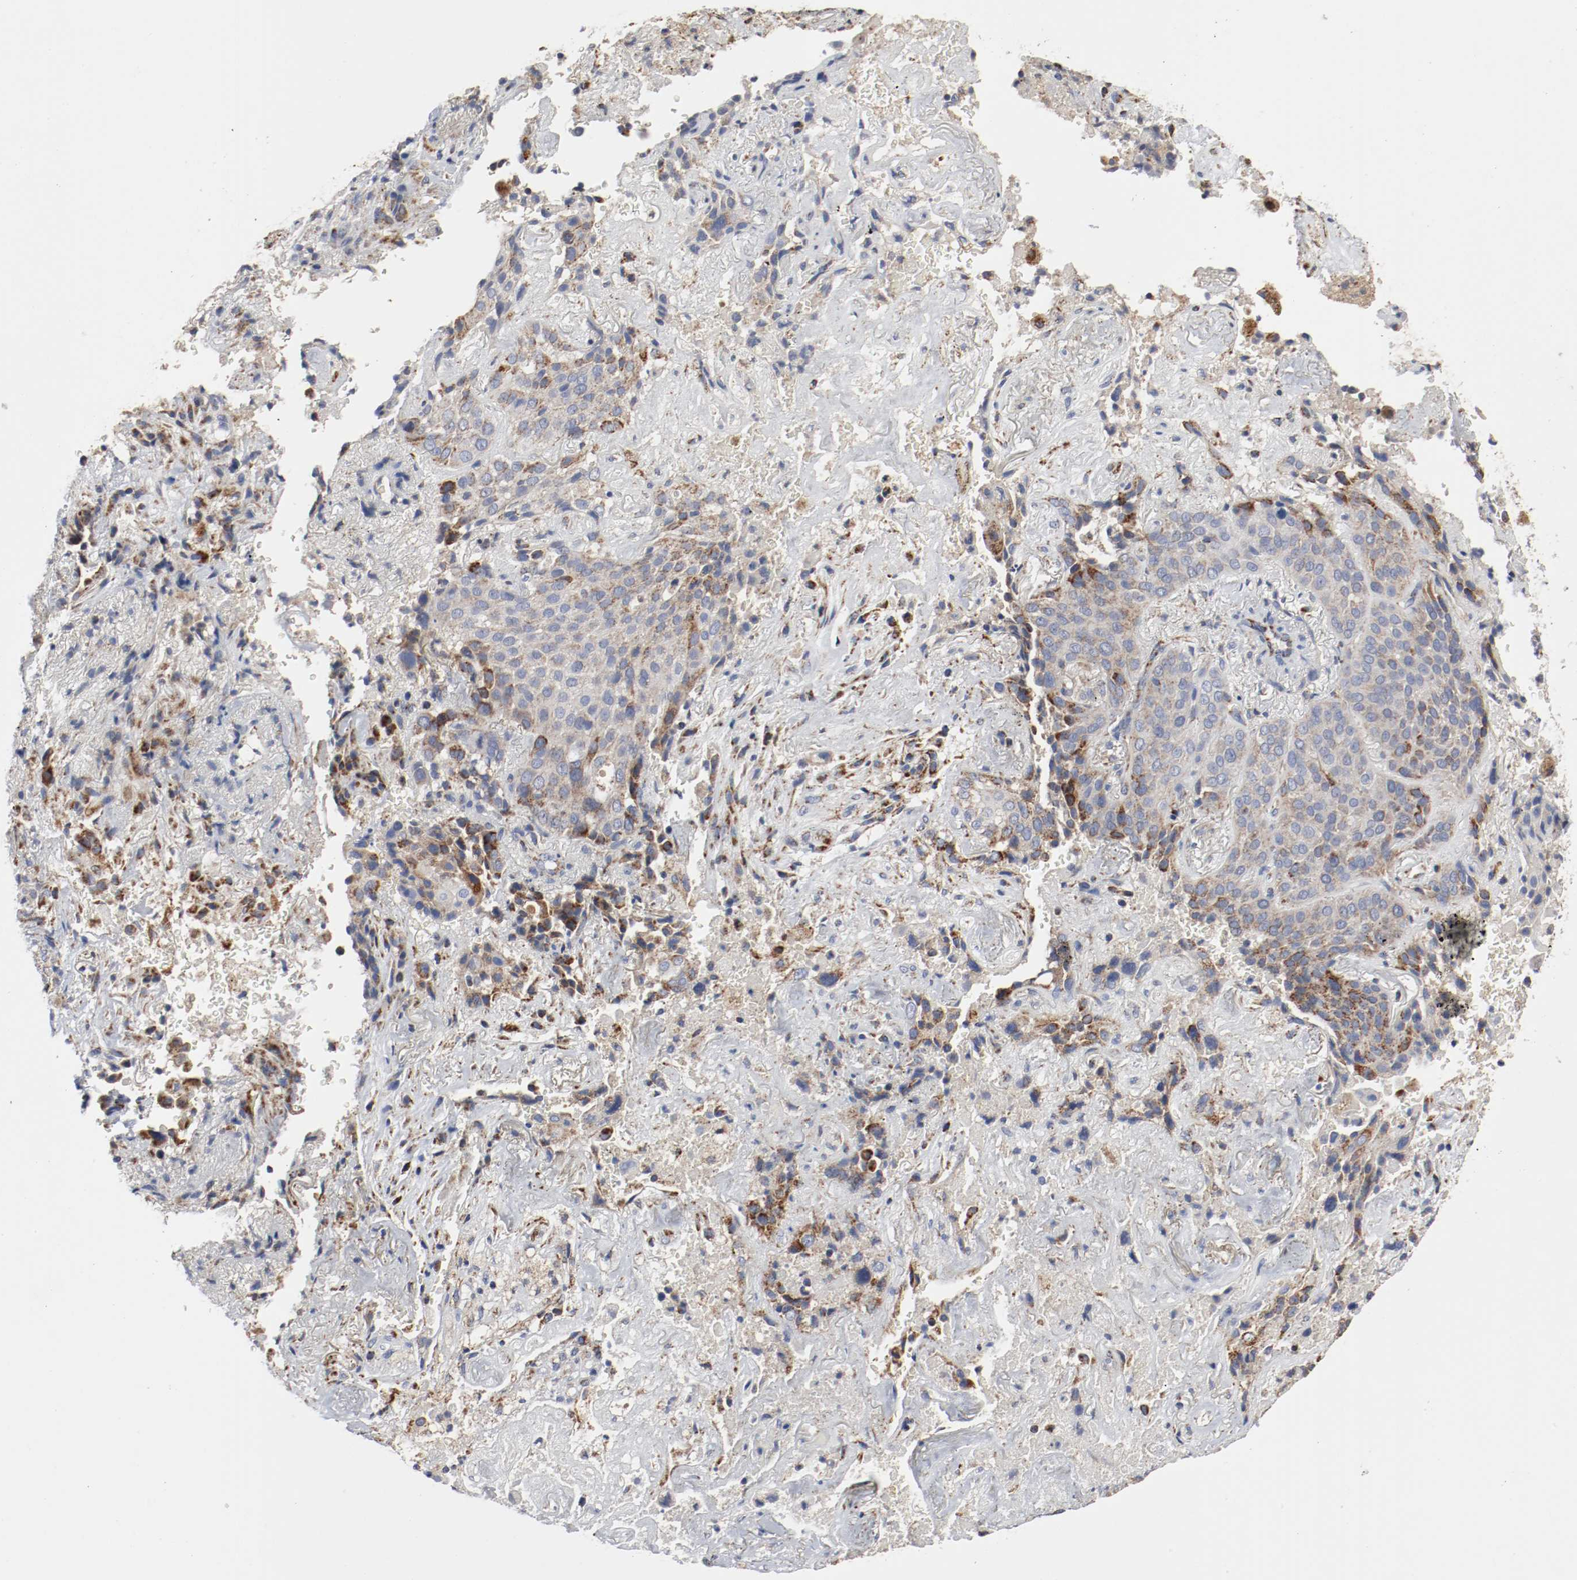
{"staining": {"intensity": "moderate", "quantity": "25%-75%", "location": "cytoplasmic/membranous"}, "tissue": "lung cancer", "cell_type": "Tumor cells", "image_type": "cancer", "snomed": [{"axis": "morphology", "description": "Squamous cell carcinoma, NOS"}, {"axis": "topography", "description": "Lung"}], "caption": "Immunohistochemical staining of human squamous cell carcinoma (lung) demonstrates moderate cytoplasmic/membranous protein expression in approximately 25%-75% of tumor cells.", "gene": "AFG3L2", "patient": {"sex": "male", "age": 54}}